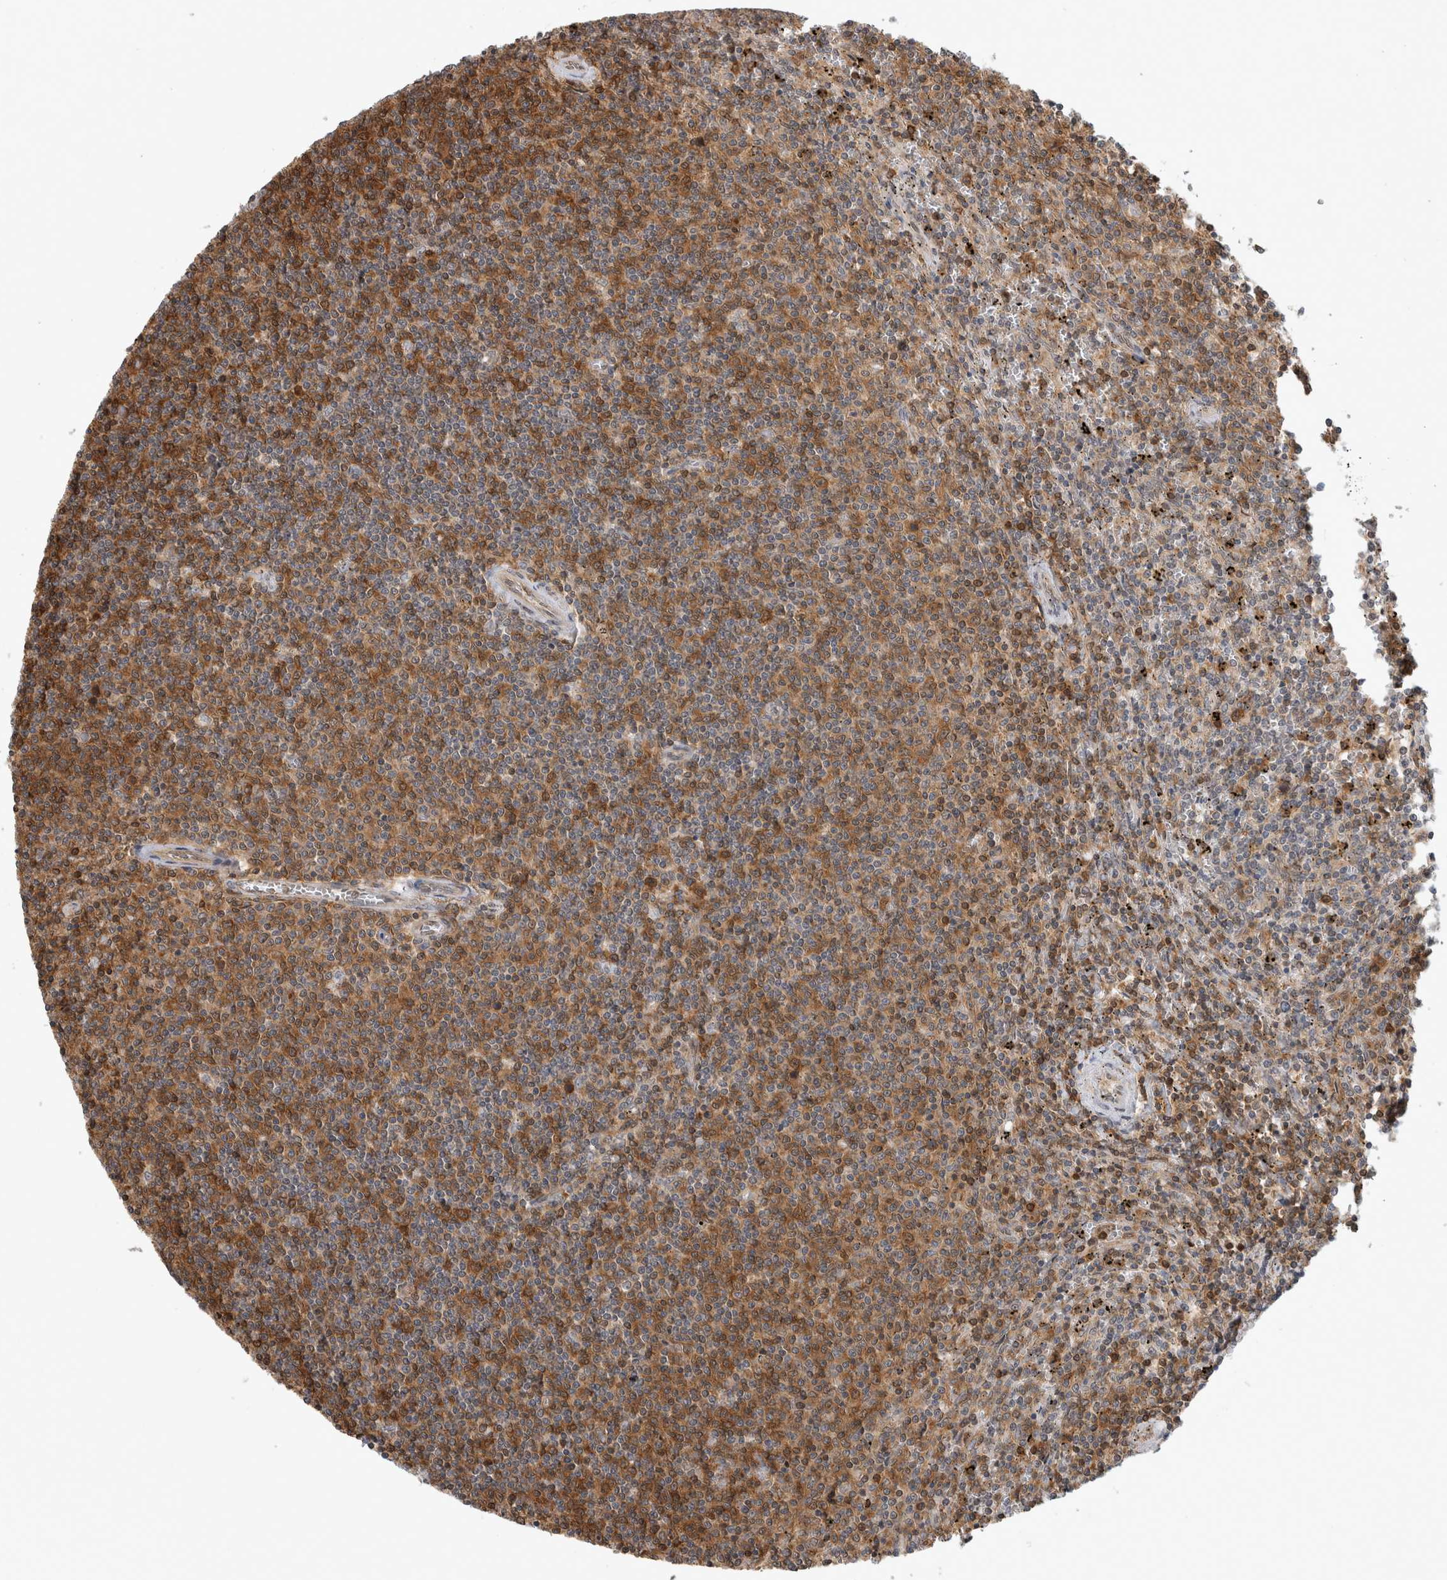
{"staining": {"intensity": "moderate", "quantity": "25%-75%", "location": "cytoplasmic/membranous"}, "tissue": "lymphoma", "cell_type": "Tumor cells", "image_type": "cancer", "snomed": [{"axis": "morphology", "description": "Malignant lymphoma, non-Hodgkin's type, Low grade"}, {"axis": "topography", "description": "Spleen"}], "caption": "Human lymphoma stained for a protein (brown) reveals moderate cytoplasmic/membranous positive staining in approximately 25%-75% of tumor cells.", "gene": "ASTN2", "patient": {"sex": "female", "age": 50}}